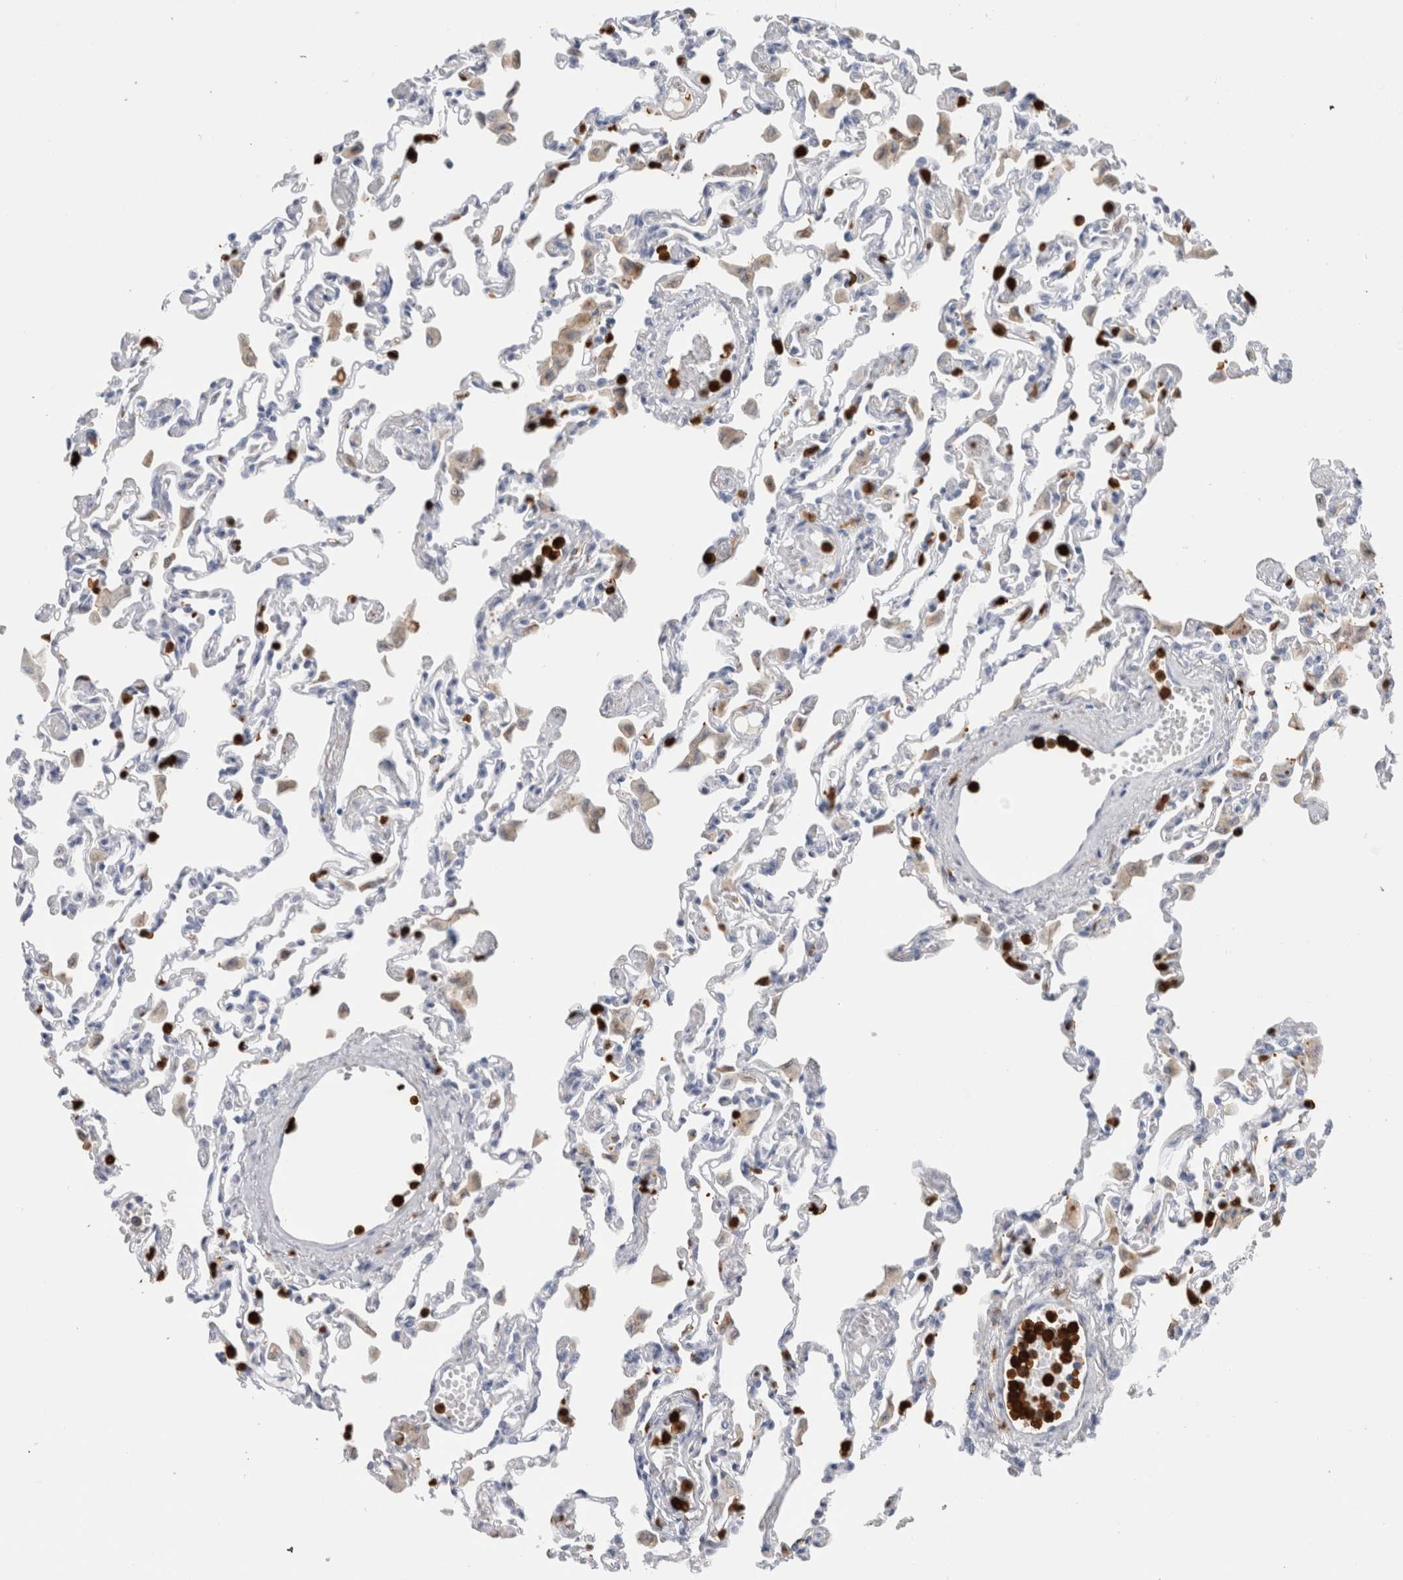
{"staining": {"intensity": "negative", "quantity": "none", "location": "none"}, "tissue": "lung", "cell_type": "Alveolar cells", "image_type": "normal", "snomed": [{"axis": "morphology", "description": "Normal tissue, NOS"}, {"axis": "topography", "description": "Bronchus"}, {"axis": "topography", "description": "Lung"}], "caption": "Lung stained for a protein using immunohistochemistry (IHC) shows no expression alveolar cells.", "gene": "S100A8", "patient": {"sex": "female", "age": 49}}